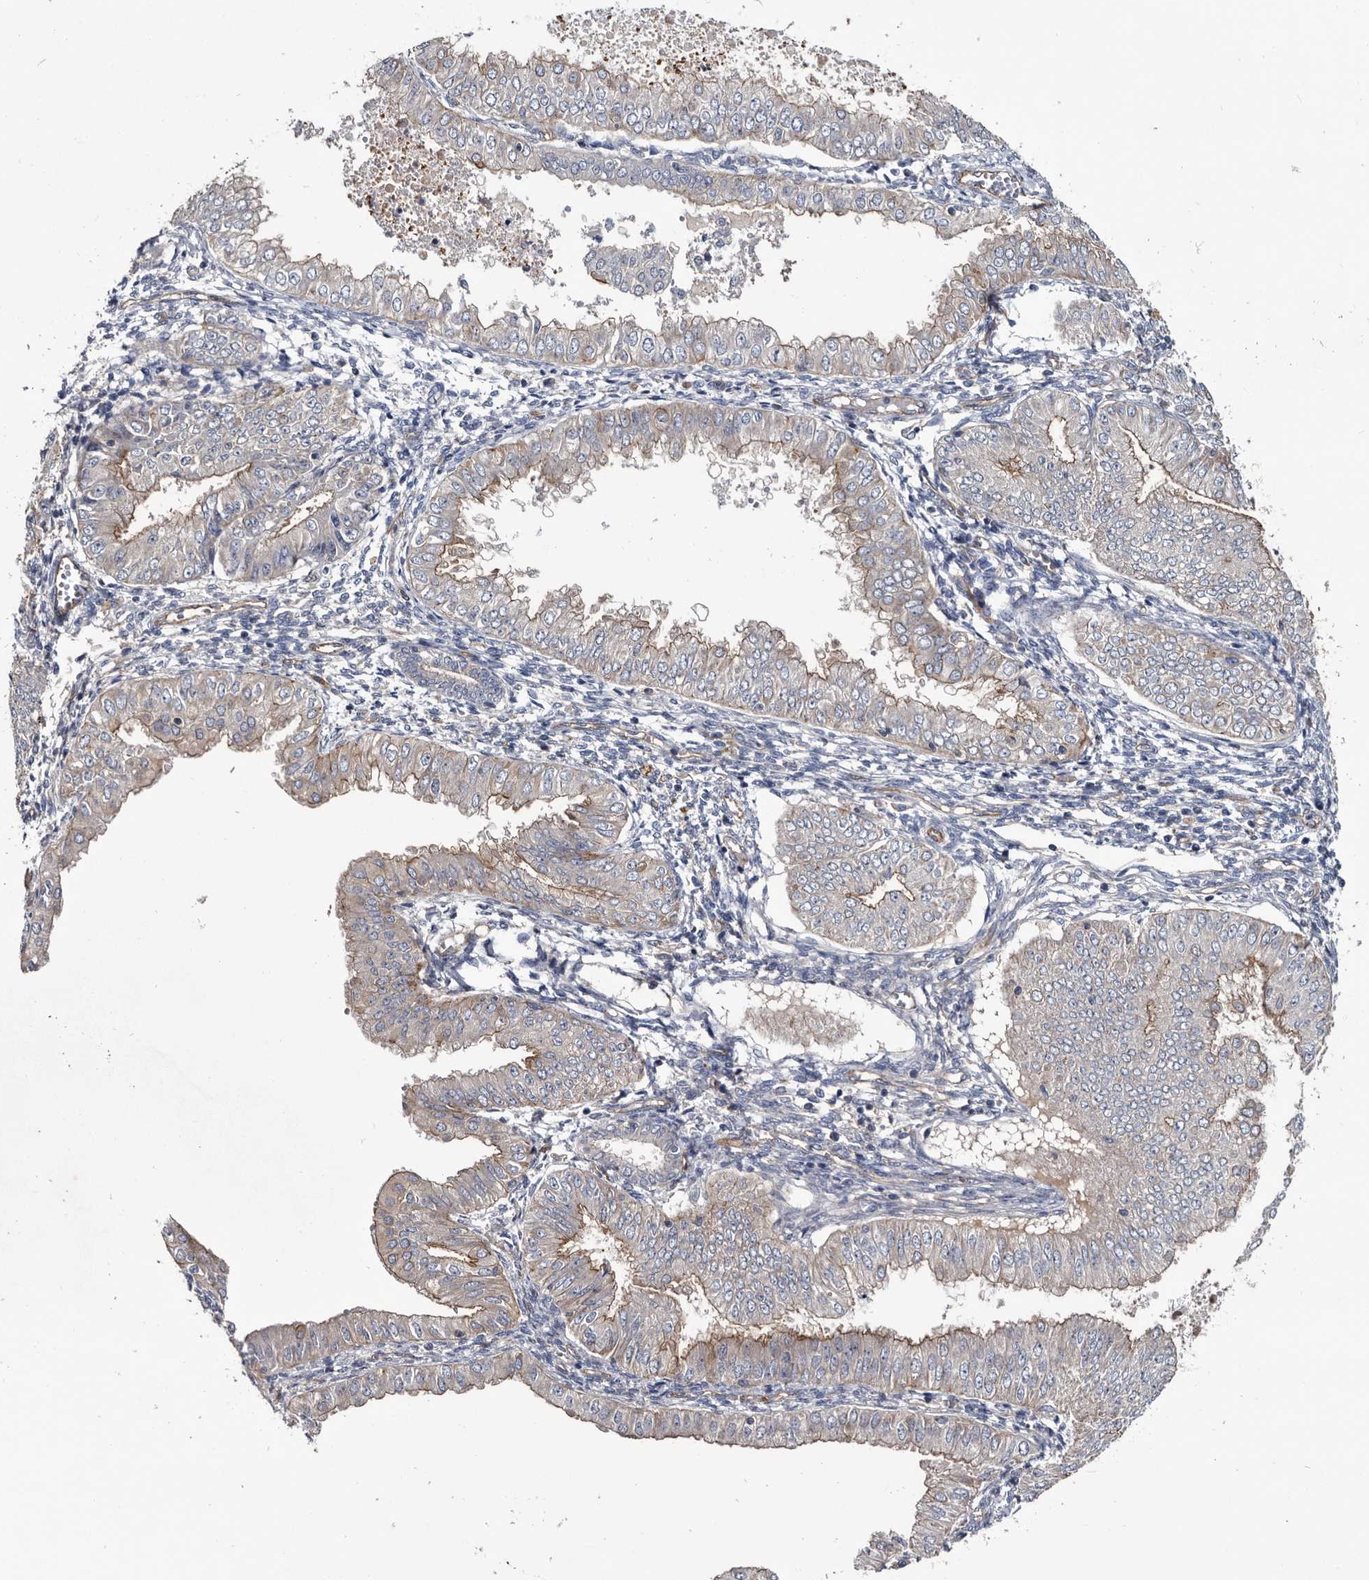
{"staining": {"intensity": "moderate", "quantity": "25%-75%", "location": "cytoplasmic/membranous"}, "tissue": "endometrial cancer", "cell_type": "Tumor cells", "image_type": "cancer", "snomed": [{"axis": "morphology", "description": "Normal tissue, NOS"}, {"axis": "morphology", "description": "Adenocarcinoma, NOS"}, {"axis": "topography", "description": "Endometrium"}], "caption": "An immunohistochemistry (IHC) histopathology image of neoplastic tissue is shown. Protein staining in brown shows moderate cytoplasmic/membranous positivity in endometrial cancer within tumor cells. (IHC, brightfield microscopy, high magnification).", "gene": "TSPAN17", "patient": {"sex": "female", "age": 53}}